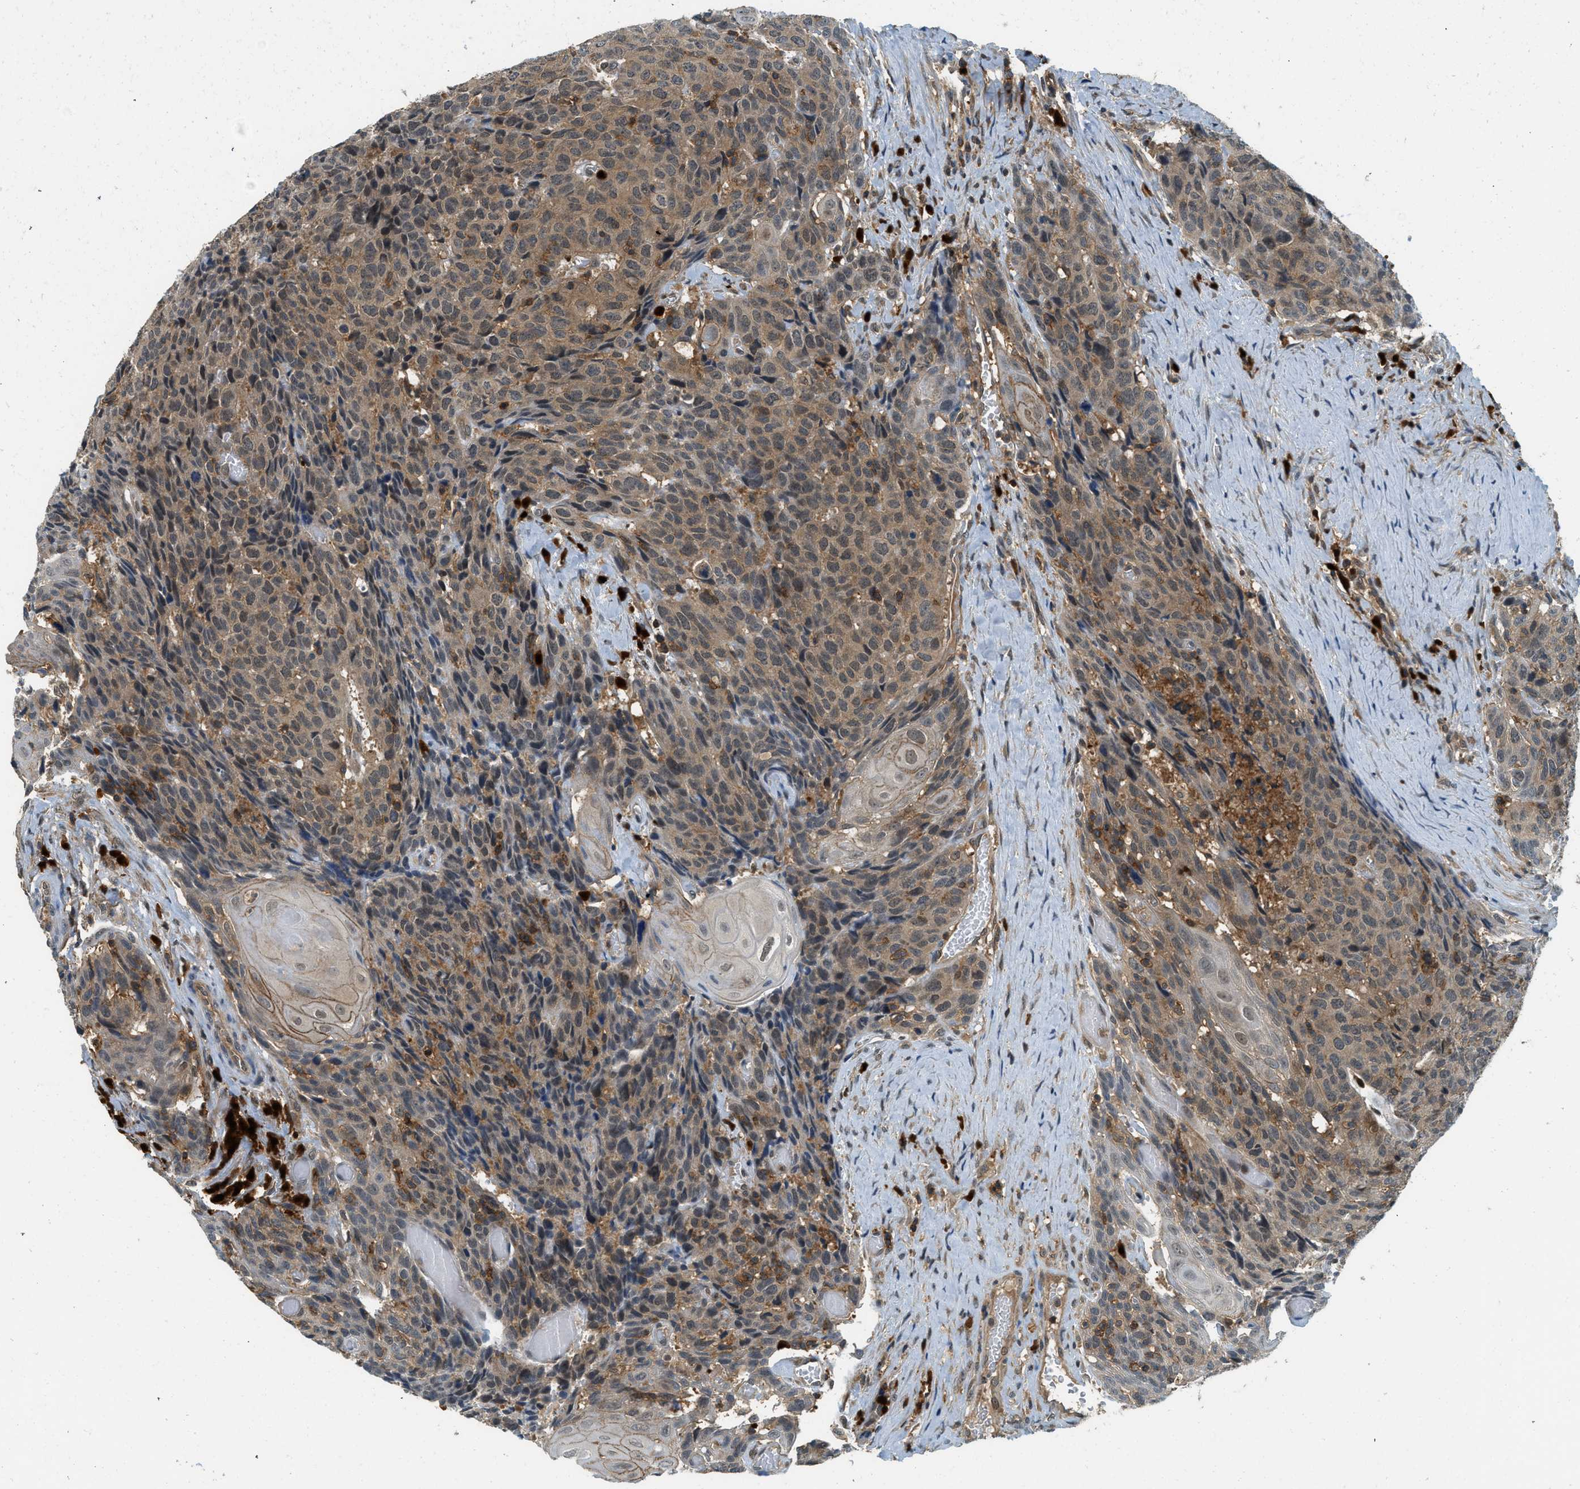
{"staining": {"intensity": "moderate", "quantity": ">75%", "location": "cytoplasmic/membranous,nuclear"}, "tissue": "head and neck cancer", "cell_type": "Tumor cells", "image_type": "cancer", "snomed": [{"axis": "morphology", "description": "Squamous cell carcinoma, NOS"}, {"axis": "topography", "description": "Head-Neck"}], "caption": "Protein staining of head and neck cancer tissue reveals moderate cytoplasmic/membranous and nuclear positivity in about >75% of tumor cells. (Stains: DAB (3,3'-diaminobenzidine) in brown, nuclei in blue, Microscopy: brightfield microscopy at high magnification).", "gene": "GMPPB", "patient": {"sex": "male", "age": 66}}